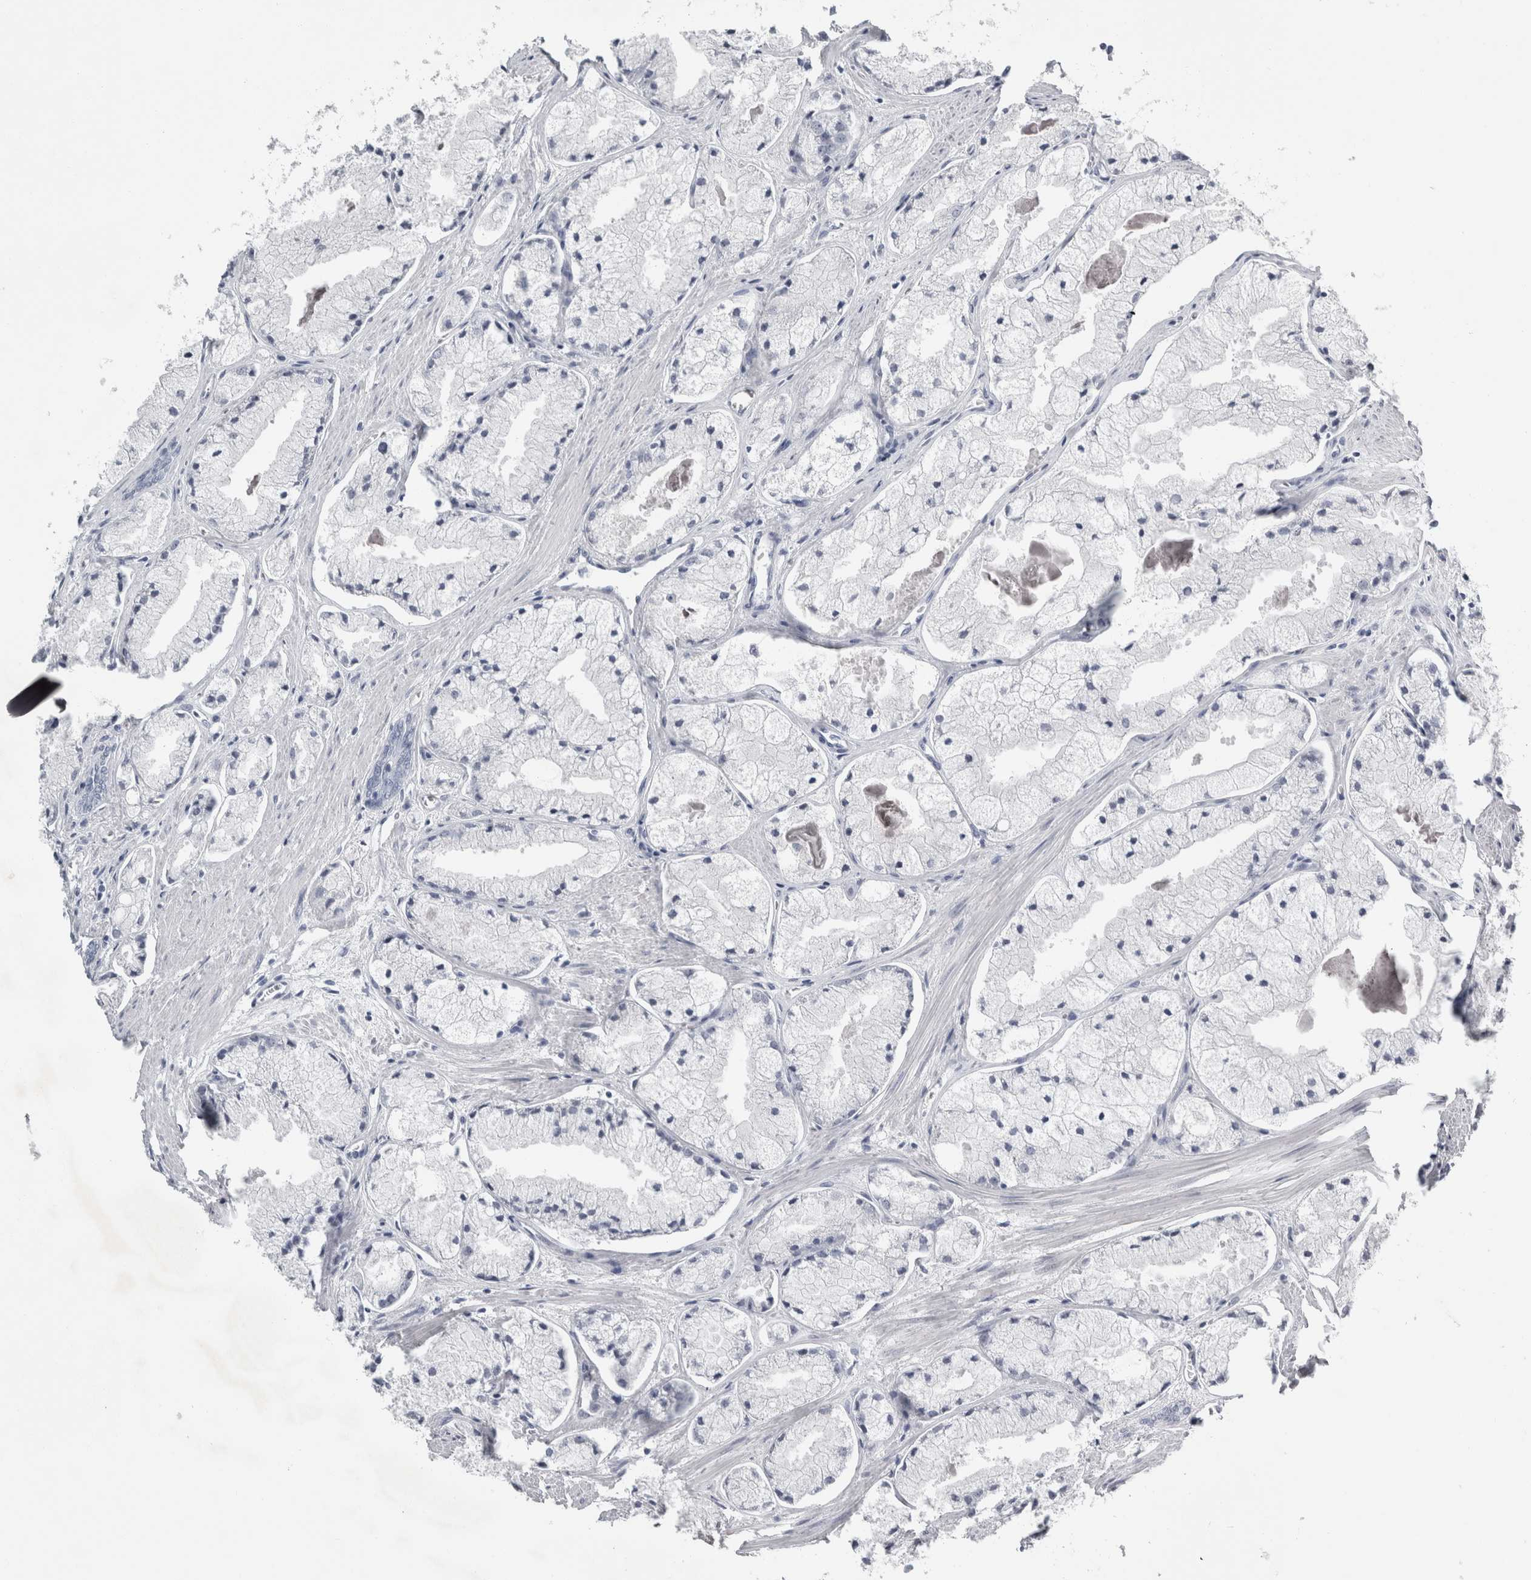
{"staining": {"intensity": "negative", "quantity": "none", "location": "none"}, "tissue": "prostate cancer", "cell_type": "Tumor cells", "image_type": "cancer", "snomed": [{"axis": "morphology", "description": "Adenocarcinoma, High grade"}, {"axis": "topography", "description": "Prostate"}], "caption": "Immunohistochemistry histopathology image of neoplastic tissue: human prostate cancer stained with DAB demonstrates no significant protein expression in tumor cells.", "gene": "FXYD7", "patient": {"sex": "male", "age": 50}}